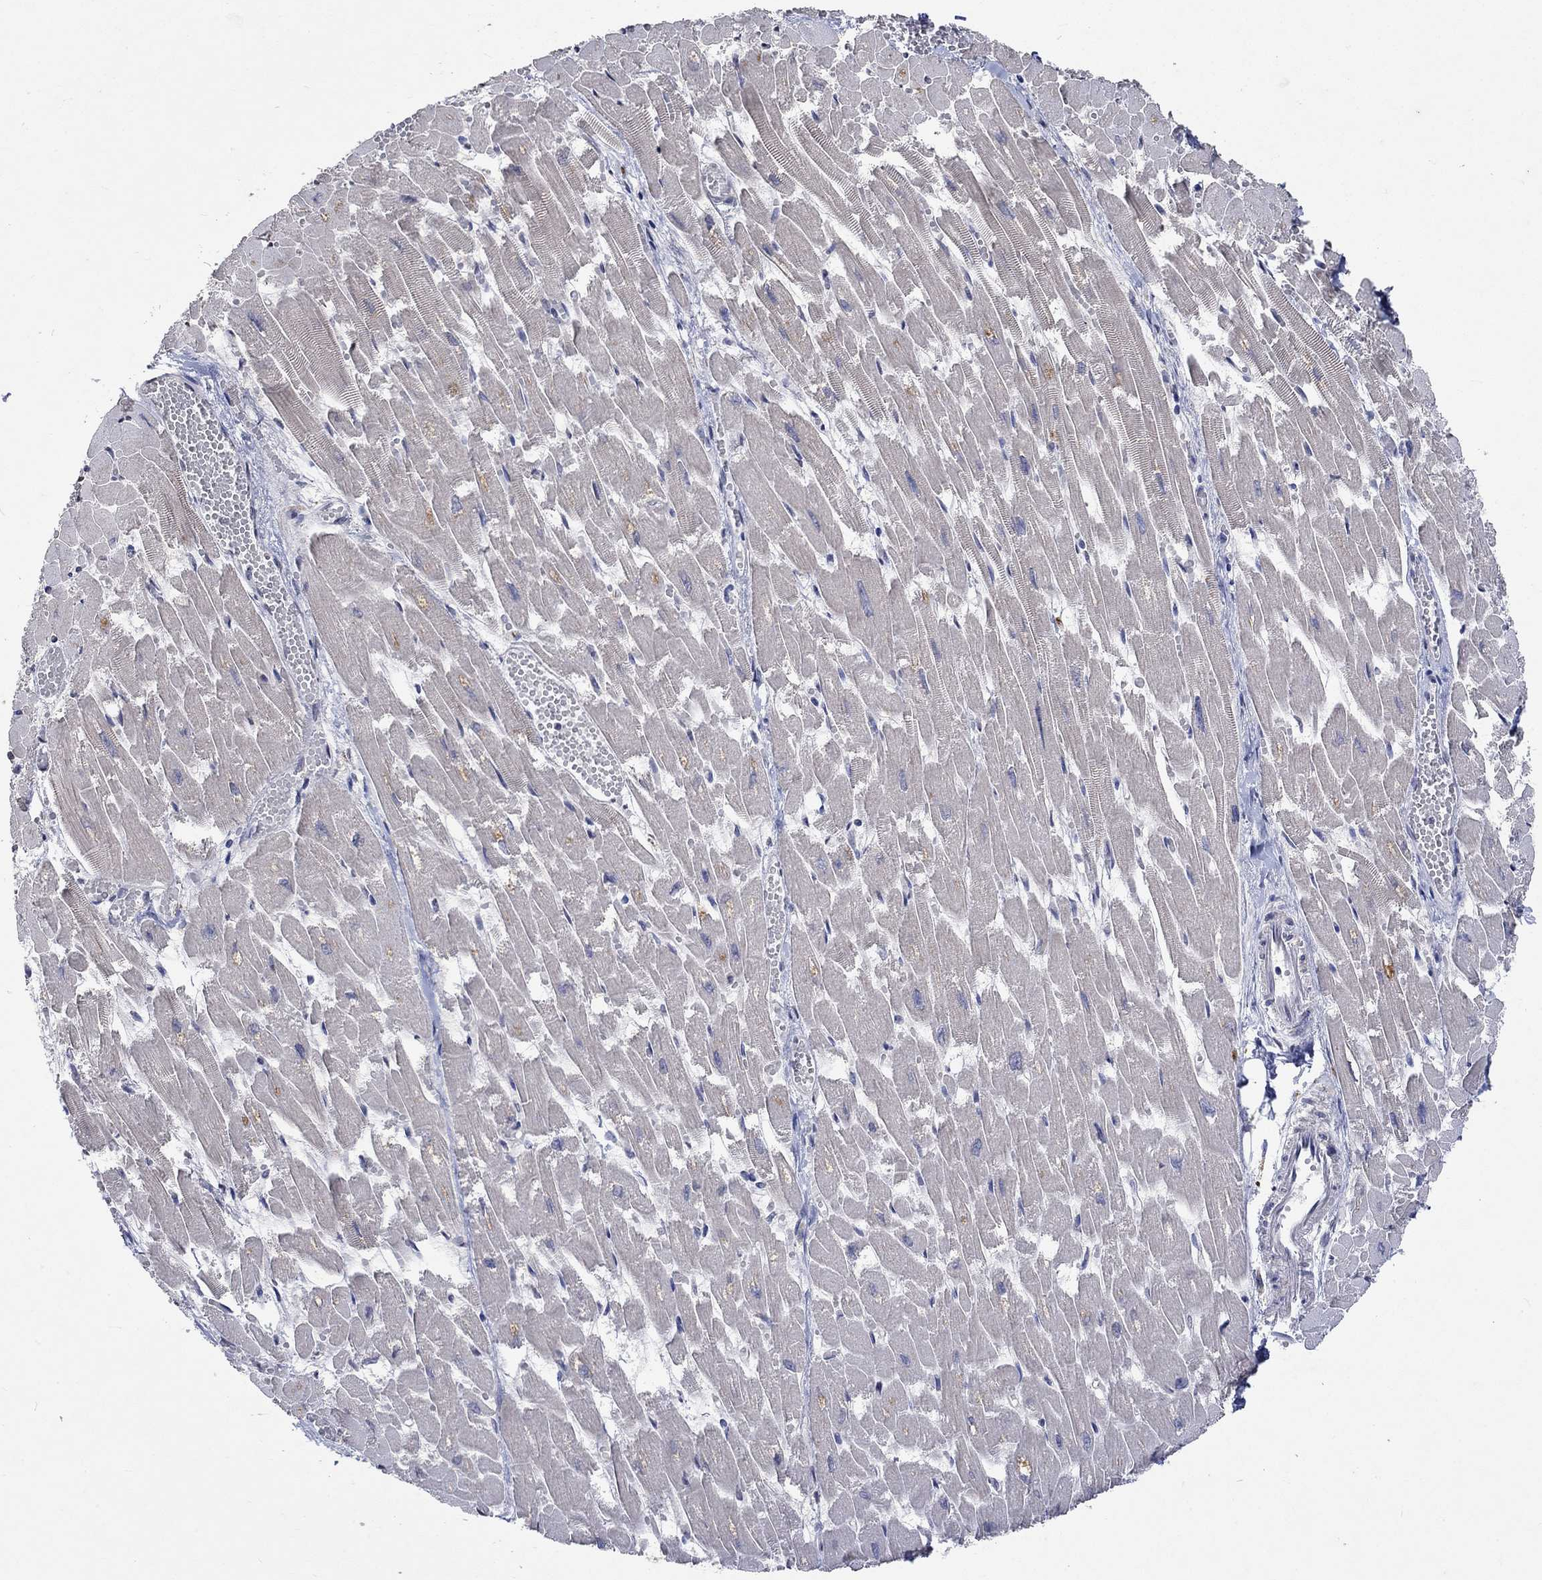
{"staining": {"intensity": "negative", "quantity": "none", "location": "none"}, "tissue": "heart muscle", "cell_type": "Cardiomyocytes", "image_type": "normal", "snomed": [{"axis": "morphology", "description": "Normal tissue, NOS"}, {"axis": "topography", "description": "Heart"}], "caption": "A histopathology image of heart muscle stained for a protein demonstrates no brown staining in cardiomyocytes.", "gene": "TMEM169", "patient": {"sex": "female", "age": 52}}